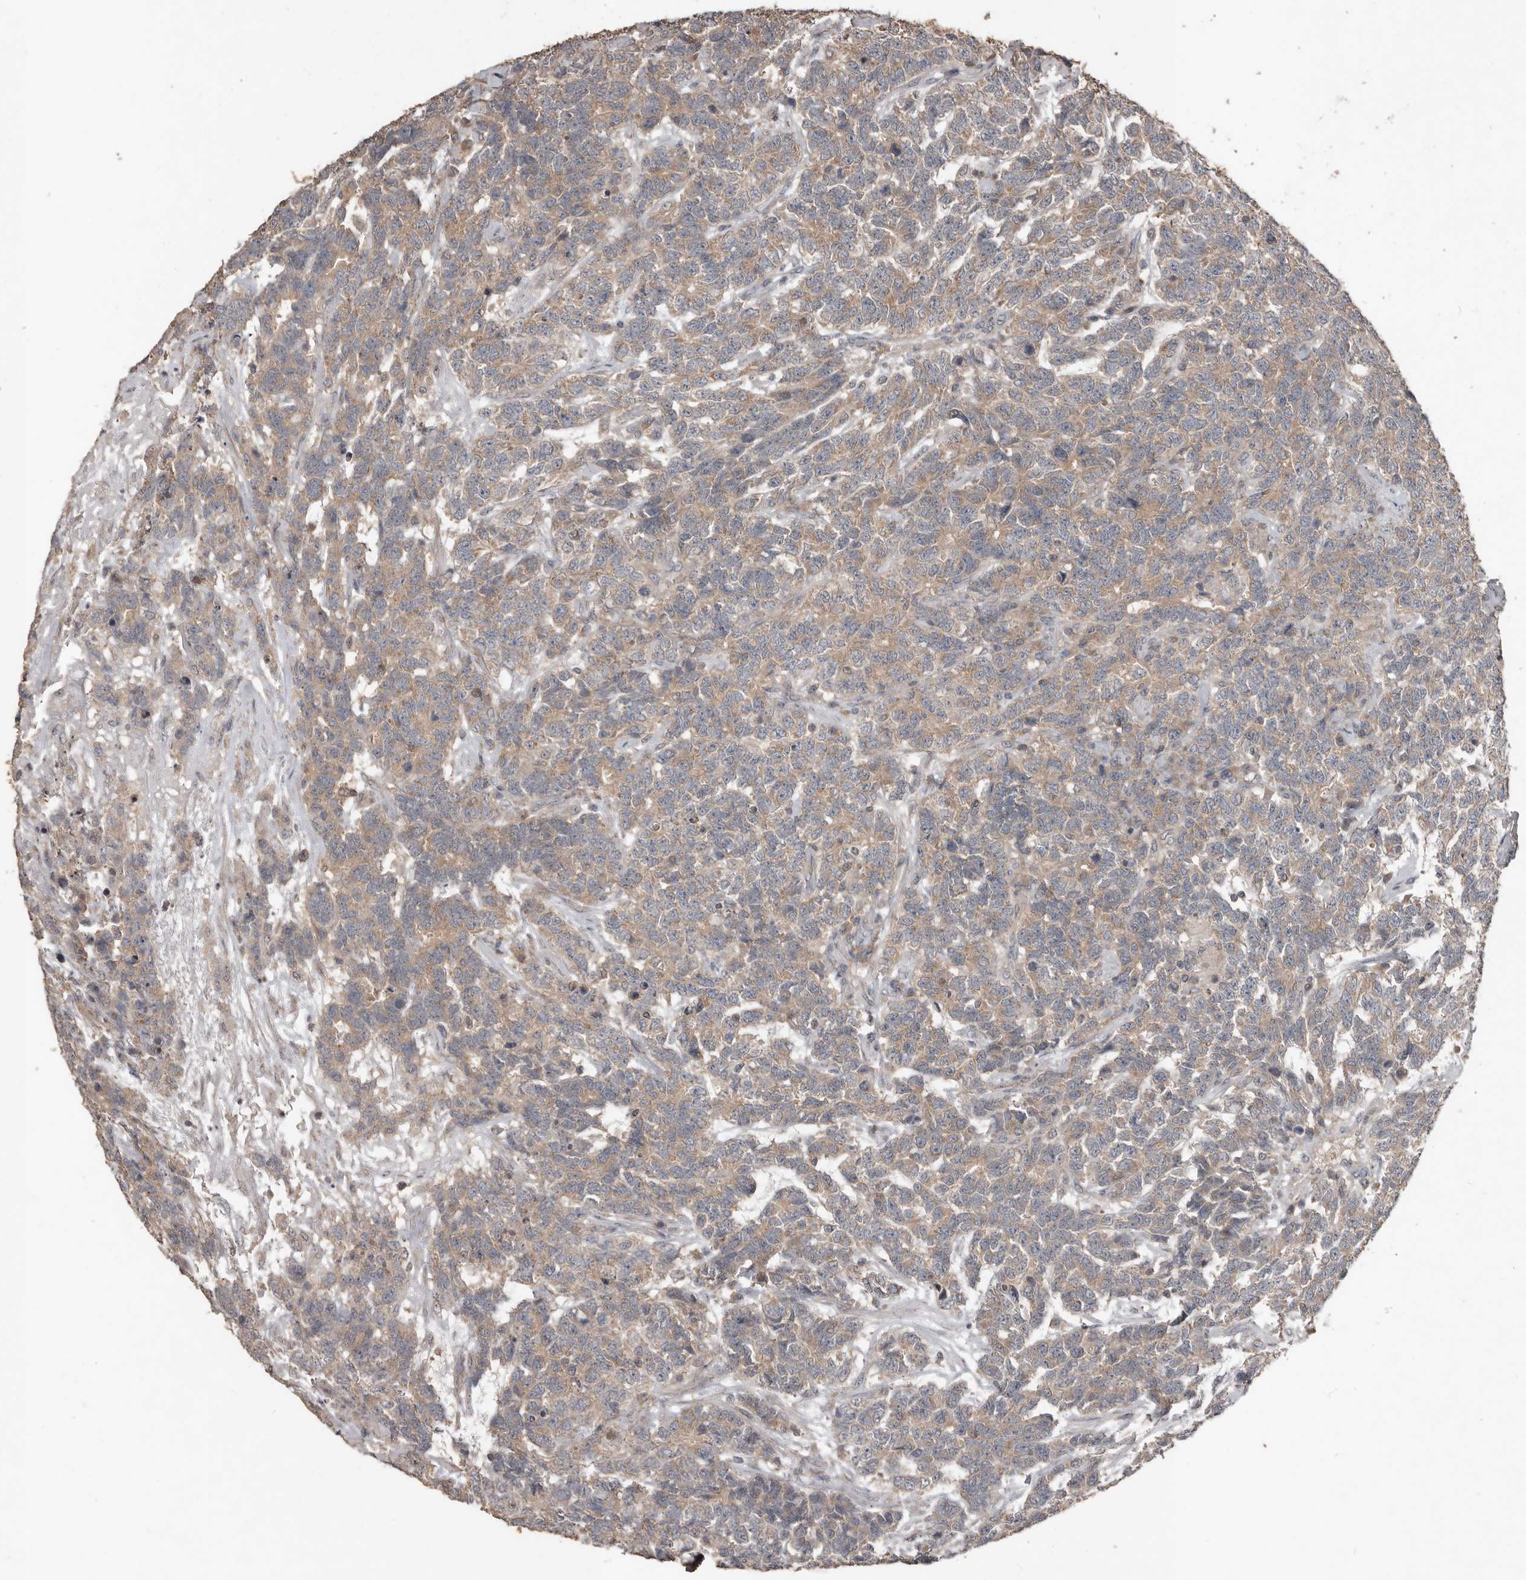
{"staining": {"intensity": "moderate", "quantity": ">75%", "location": "cytoplasmic/membranous"}, "tissue": "testis cancer", "cell_type": "Tumor cells", "image_type": "cancer", "snomed": [{"axis": "morphology", "description": "Carcinoma, Embryonal, NOS"}, {"axis": "topography", "description": "Testis"}], "caption": "Protein staining of embryonal carcinoma (testis) tissue exhibits moderate cytoplasmic/membranous staining in about >75% of tumor cells.", "gene": "BAMBI", "patient": {"sex": "male", "age": 26}}